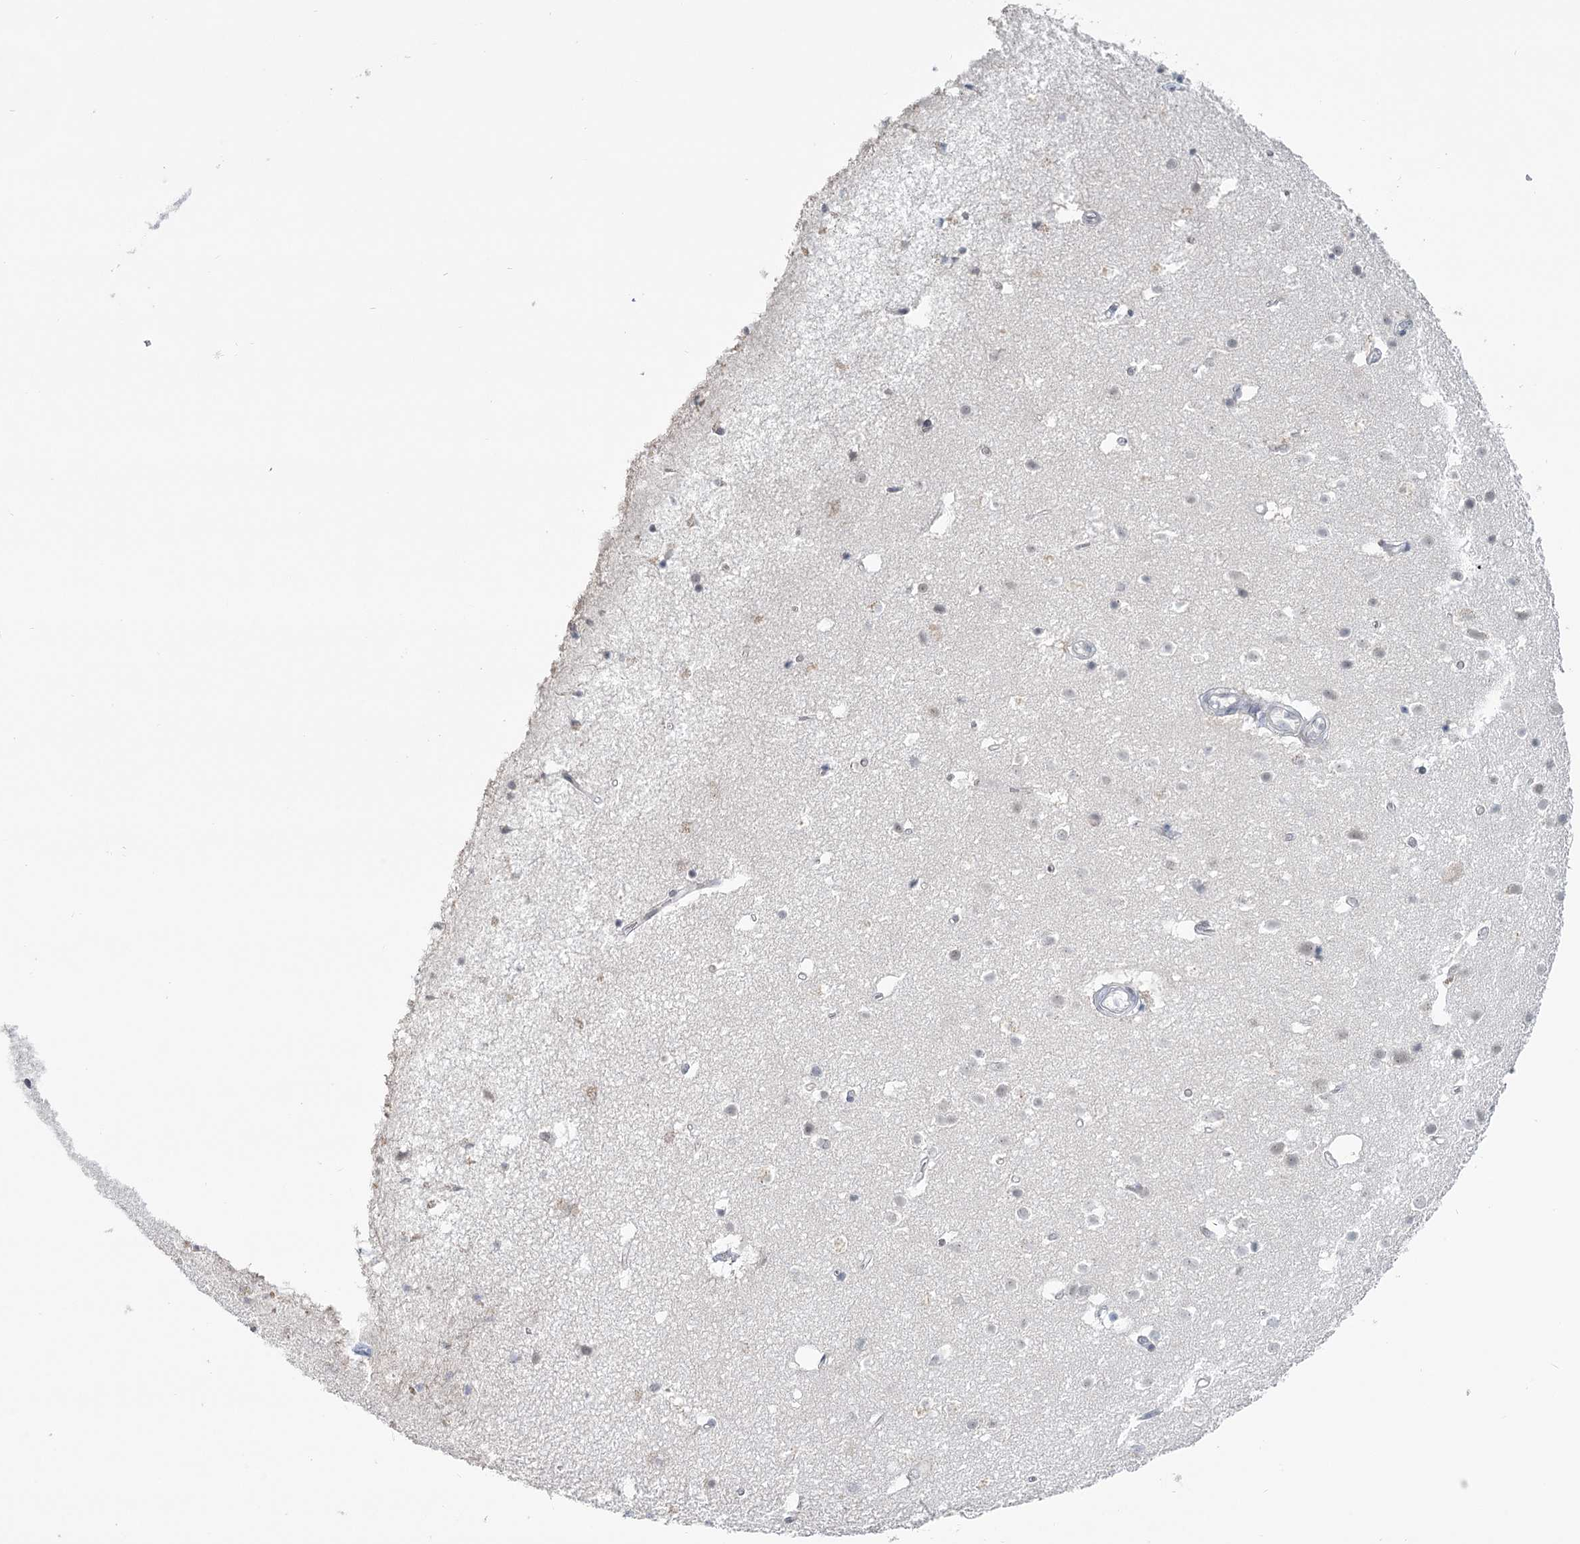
{"staining": {"intensity": "negative", "quantity": "none", "location": "none"}, "tissue": "cerebral cortex", "cell_type": "Endothelial cells", "image_type": "normal", "snomed": [{"axis": "morphology", "description": "Normal tissue, NOS"}, {"axis": "topography", "description": "Cerebral cortex"}], "caption": "IHC photomicrograph of normal human cerebral cortex stained for a protein (brown), which reveals no staining in endothelial cells.", "gene": "TMEM70", "patient": {"sex": "male", "age": 54}}